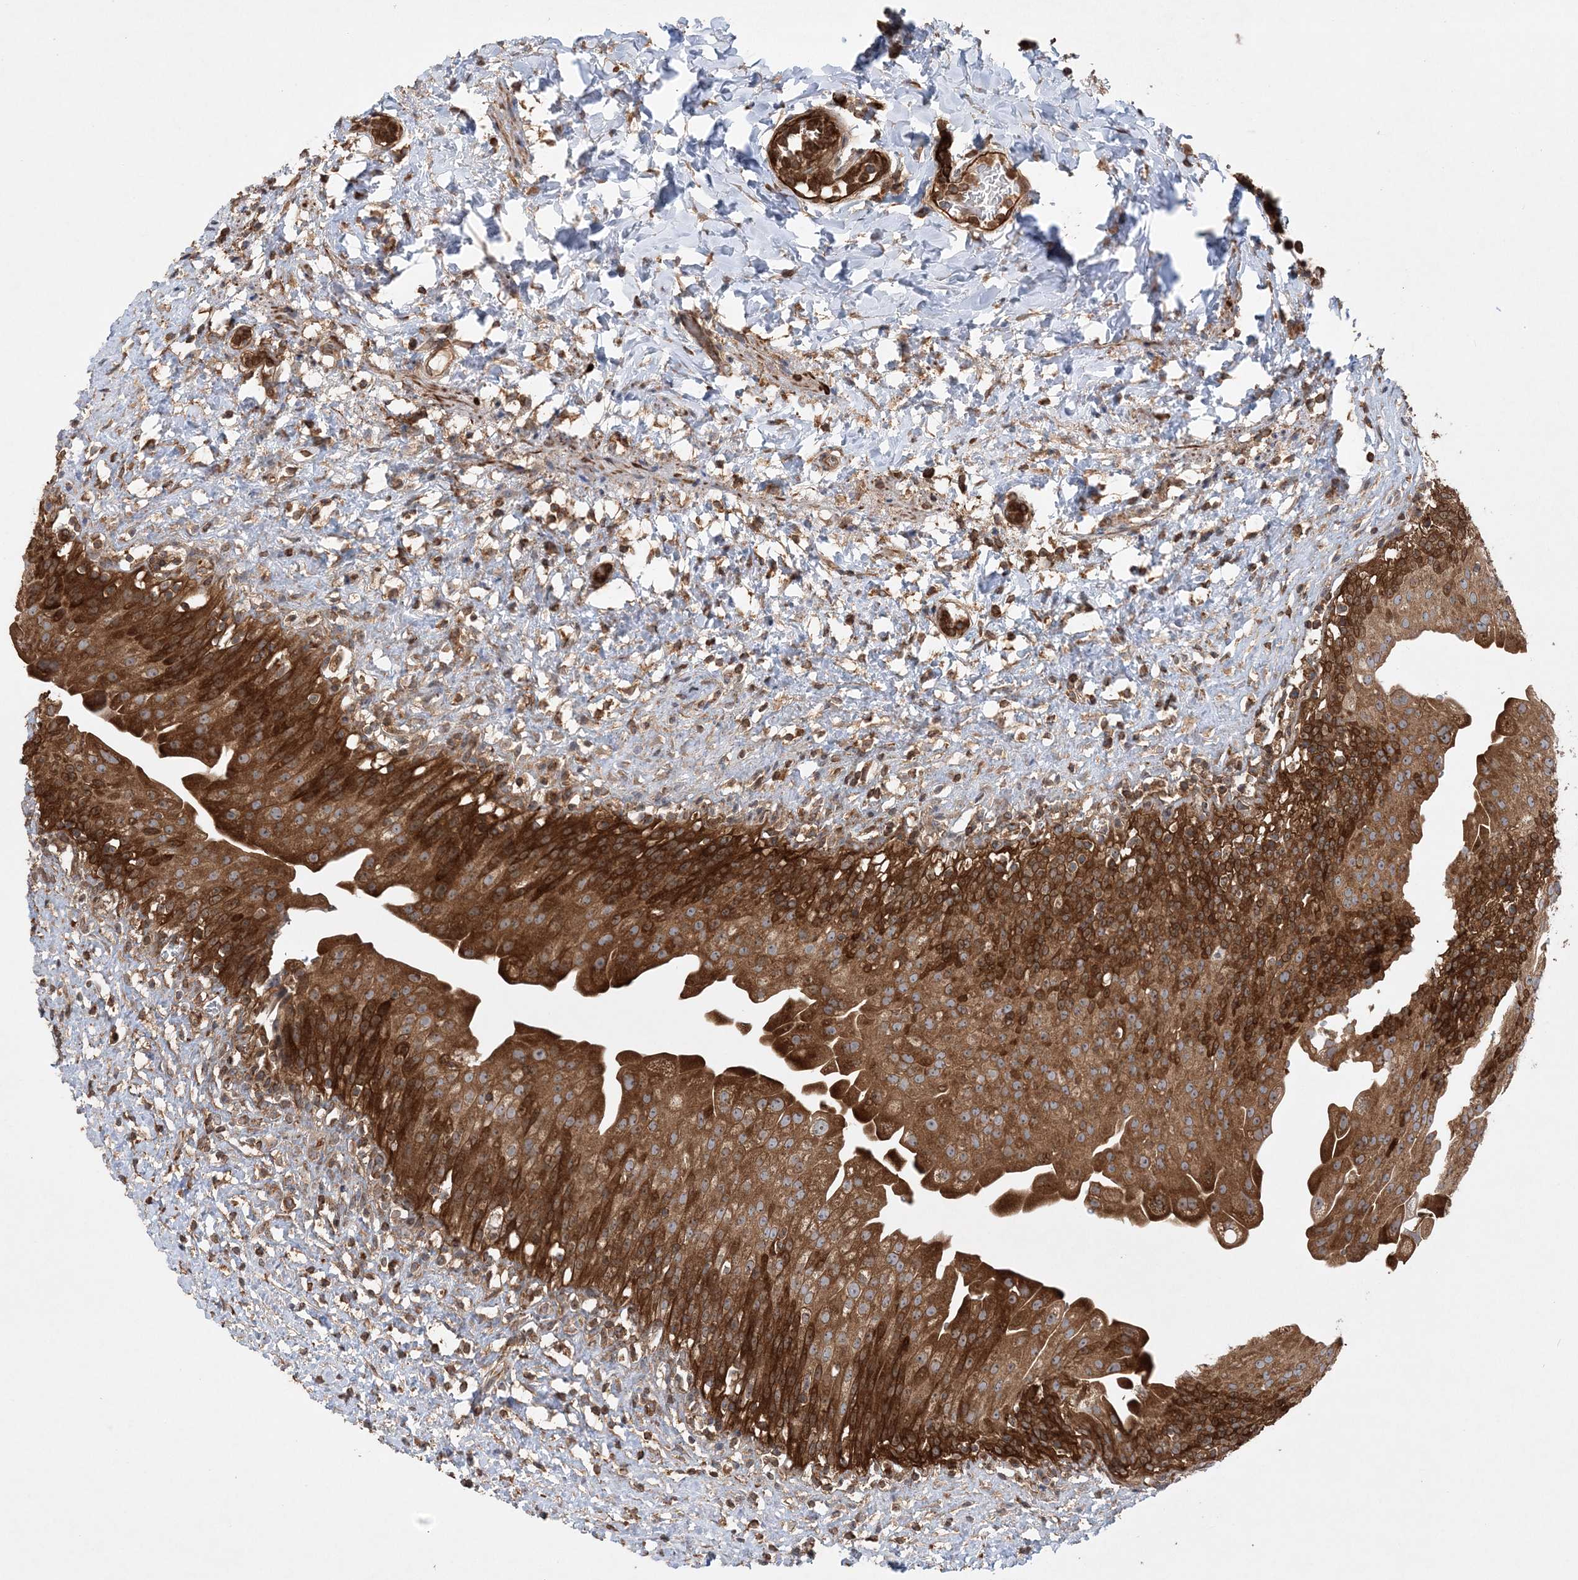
{"staining": {"intensity": "strong", "quantity": ">75%", "location": "cytoplasmic/membranous"}, "tissue": "urinary bladder", "cell_type": "Urothelial cells", "image_type": "normal", "snomed": [{"axis": "morphology", "description": "Normal tissue, NOS"}, {"axis": "topography", "description": "Urinary bladder"}], "caption": "About >75% of urothelial cells in normal human urinary bladder display strong cytoplasmic/membranous protein staining as visualized by brown immunohistochemical staining.", "gene": "ACAP2", "patient": {"sex": "female", "age": 27}}